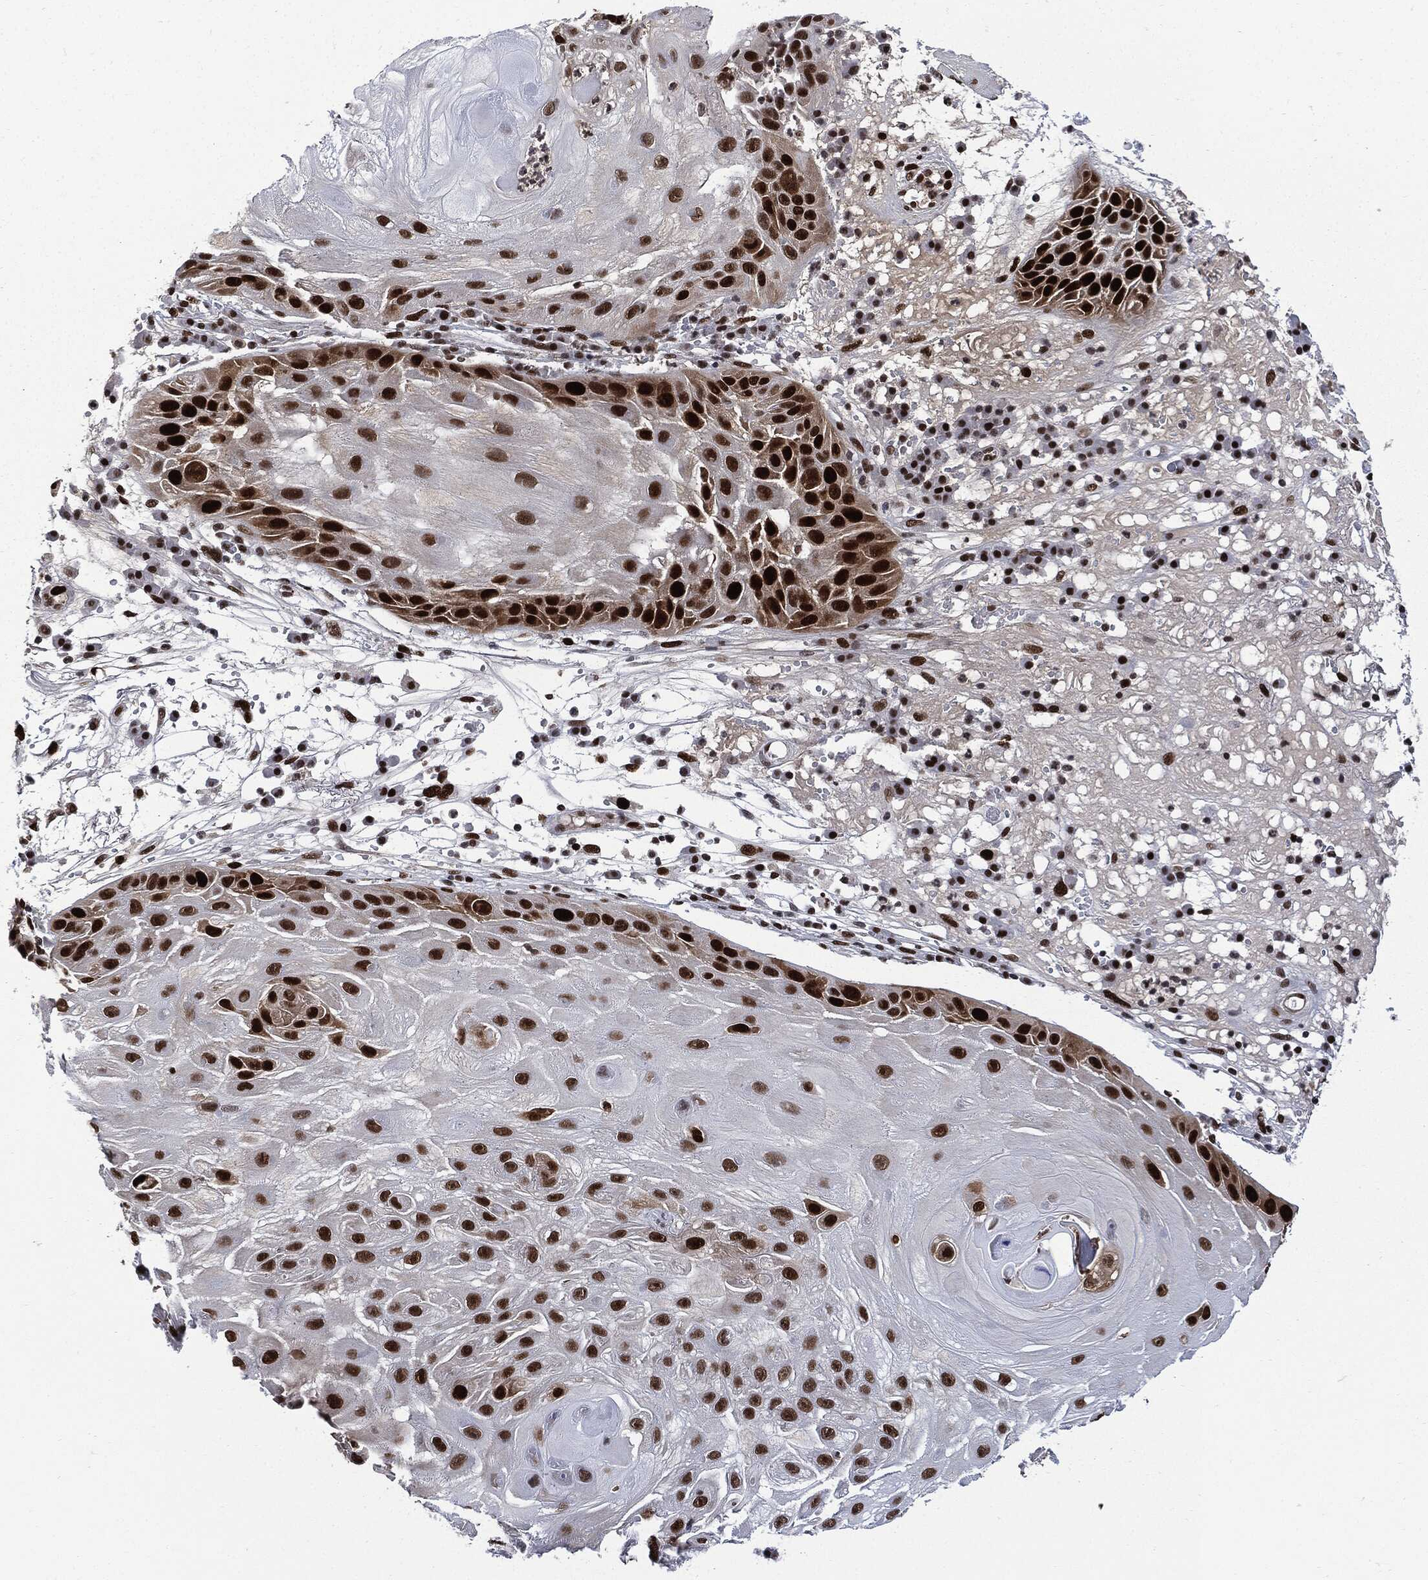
{"staining": {"intensity": "strong", "quantity": ">75%", "location": "nuclear"}, "tissue": "skin cancer", "cell_type": "Tumor cells", "image_type": "cancer", "snomed": [{"axis": "morphology", "description": "Normal tissue, NOS"}, {"axis": "morphology", "description": "Squamous cell carcinoma, NOS"}, {"axis": "topography", "description": "Skin"}], "caption": "Immunohistochemical staining of human skin squamous cell carcinoma displays high levels of strong nuclear protein positivity in approximately >75% of tumor cells. (DAB = brown stain, brightfield microscopy at high magnification).", "gene": "PCNA", "patient": {"sex": "male", "age": 79}}